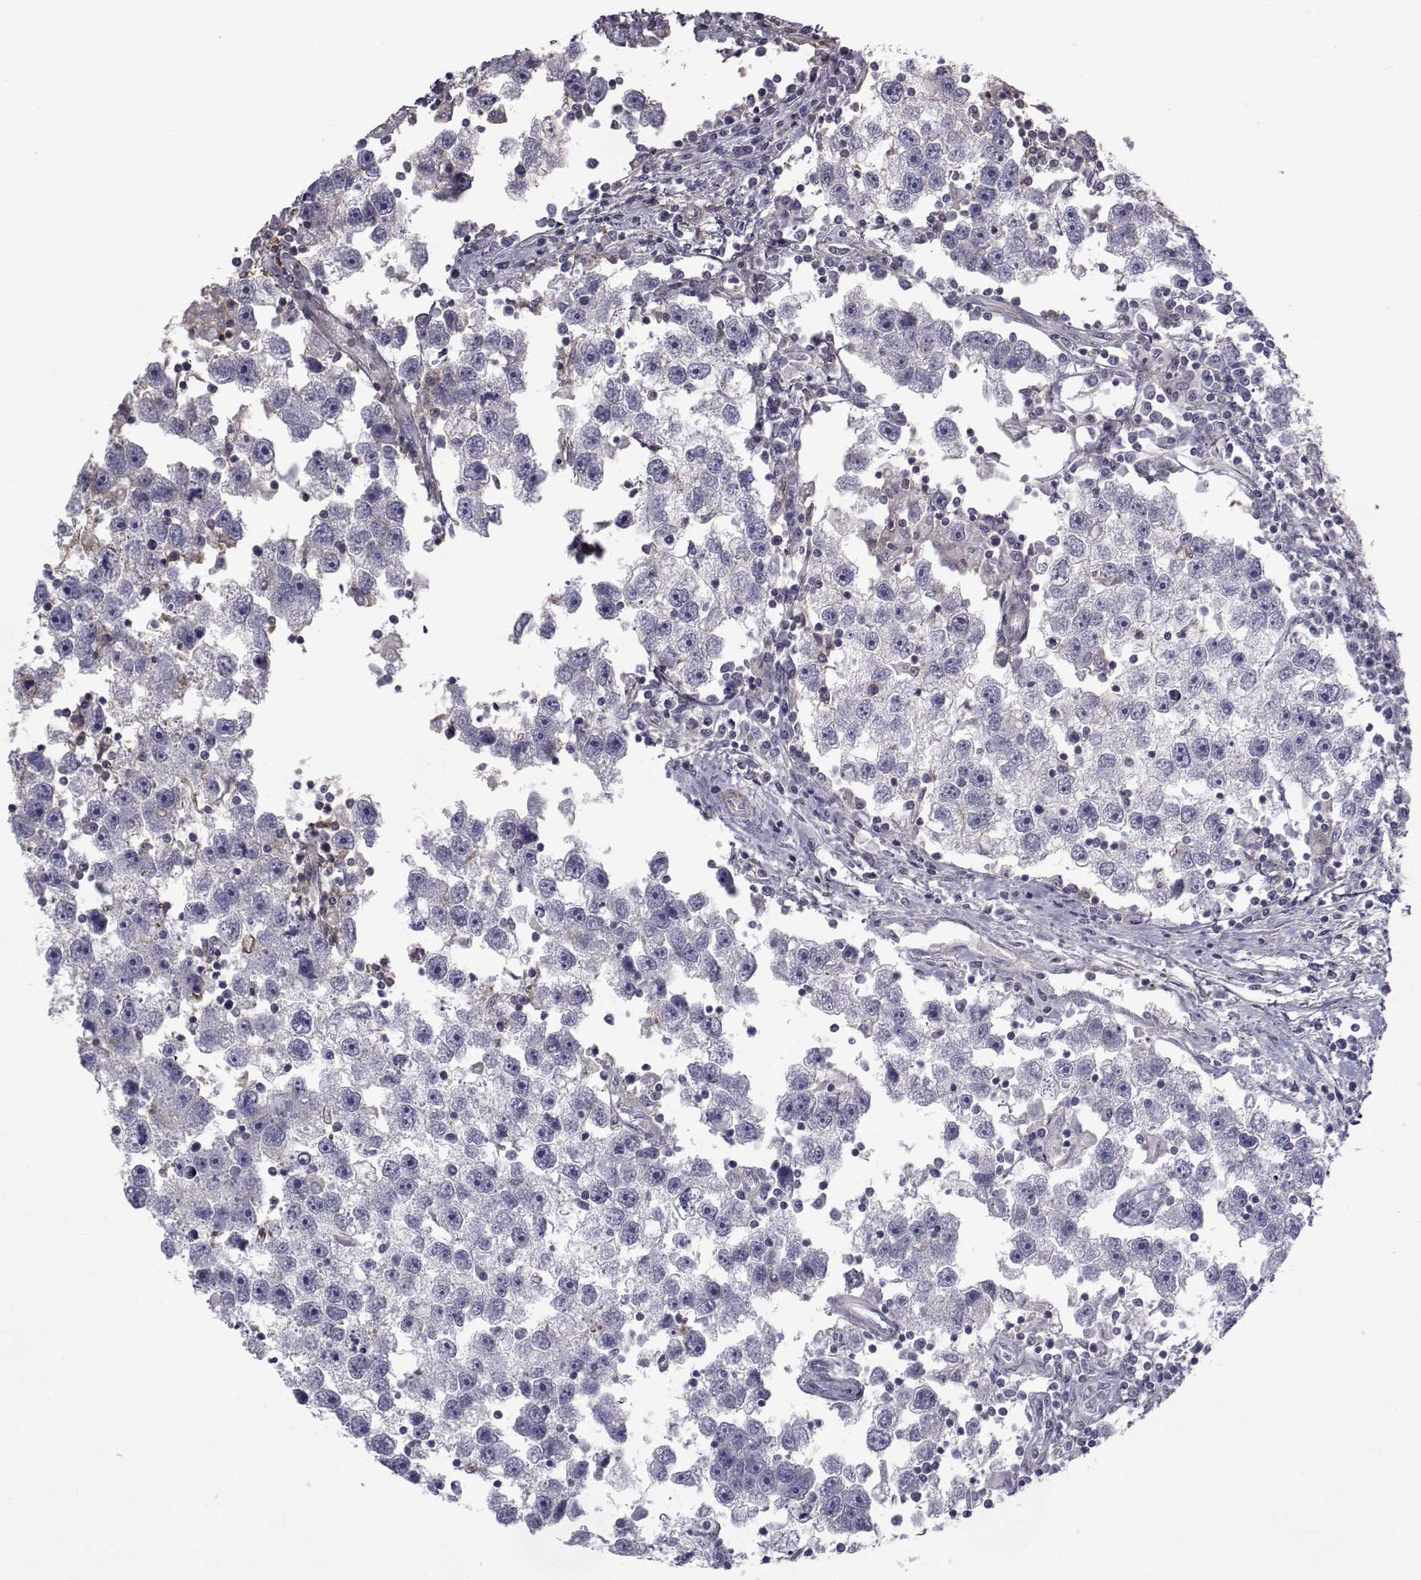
{"staining": {"intensity": "negative", "quantity": "none", "location": "none"}, "tissue": "testis cancer", "cell_type": "Tumor cells", "image_type": "cancer", "snomed": [{"axis": "morphology", "description": "Seminoma, NOS"}, {"axis": "topography", "description": "Testis"}], "caption": "Micrograph shows no protein positivity in tumor cells of testis cancer (seminoma) tissue.", "gene": "FDXR", "patient": {"sex": "male", "age": 30}}